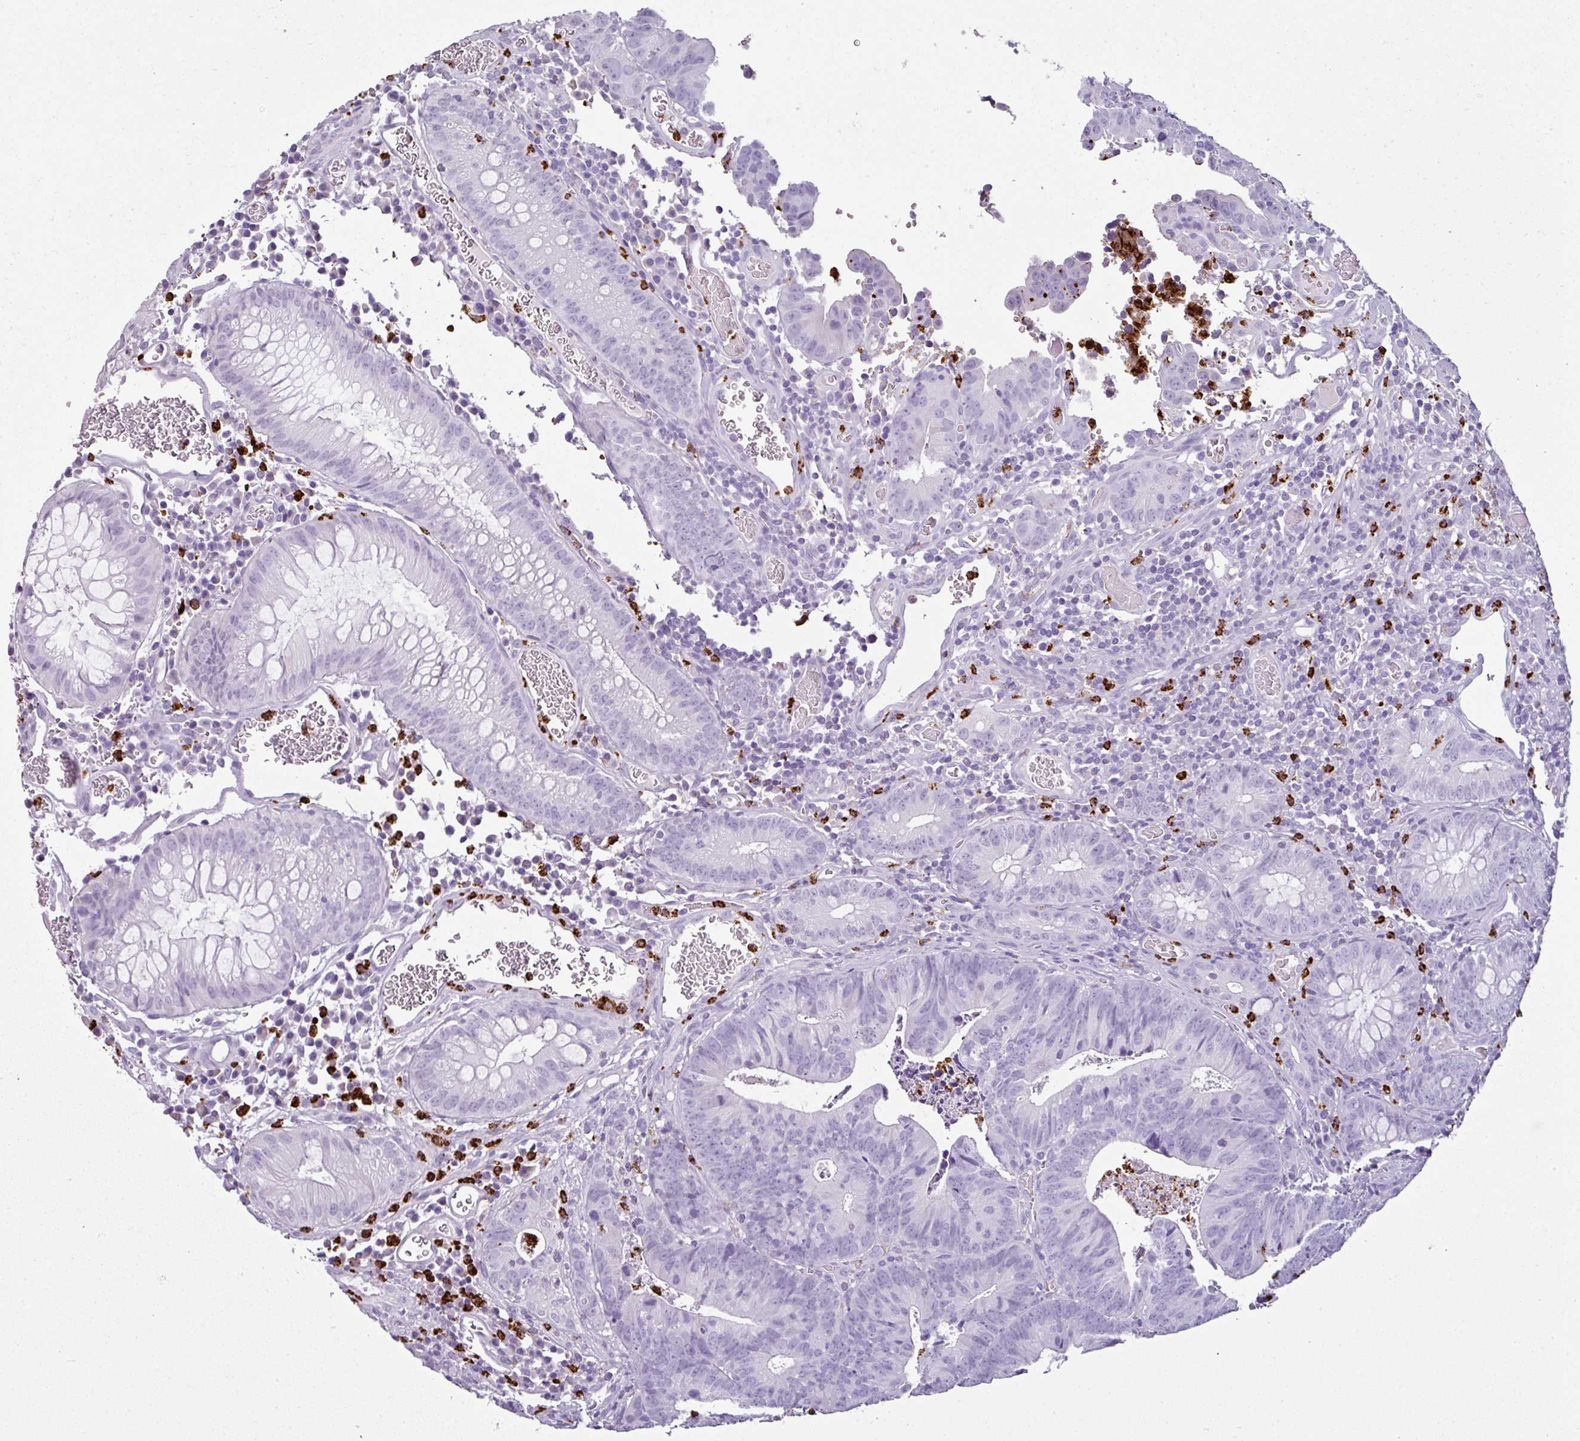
{"staining": {"intensity": "negative", "quantity": "none", "location": "none"}, "tissue": "colorectal cancer", "cell_type": "Tumor cells", "image_type": "cancer", "snomed": [{"axis": "morphology", "description": "Adenocarcinoma, NOS"}, {"axis": "topography", "description": "Colon"}], "caption": "High magnification brightfield microscopy of adenocarcinoma (colorectal) stained with DAB (3,3'-diaminobenzidine) (brown) and counterstained with hematoxylin (blue): tumor cells show no significant staining.", "gene": "CTSG", "patient": {"sex": "female", "age": 57}}